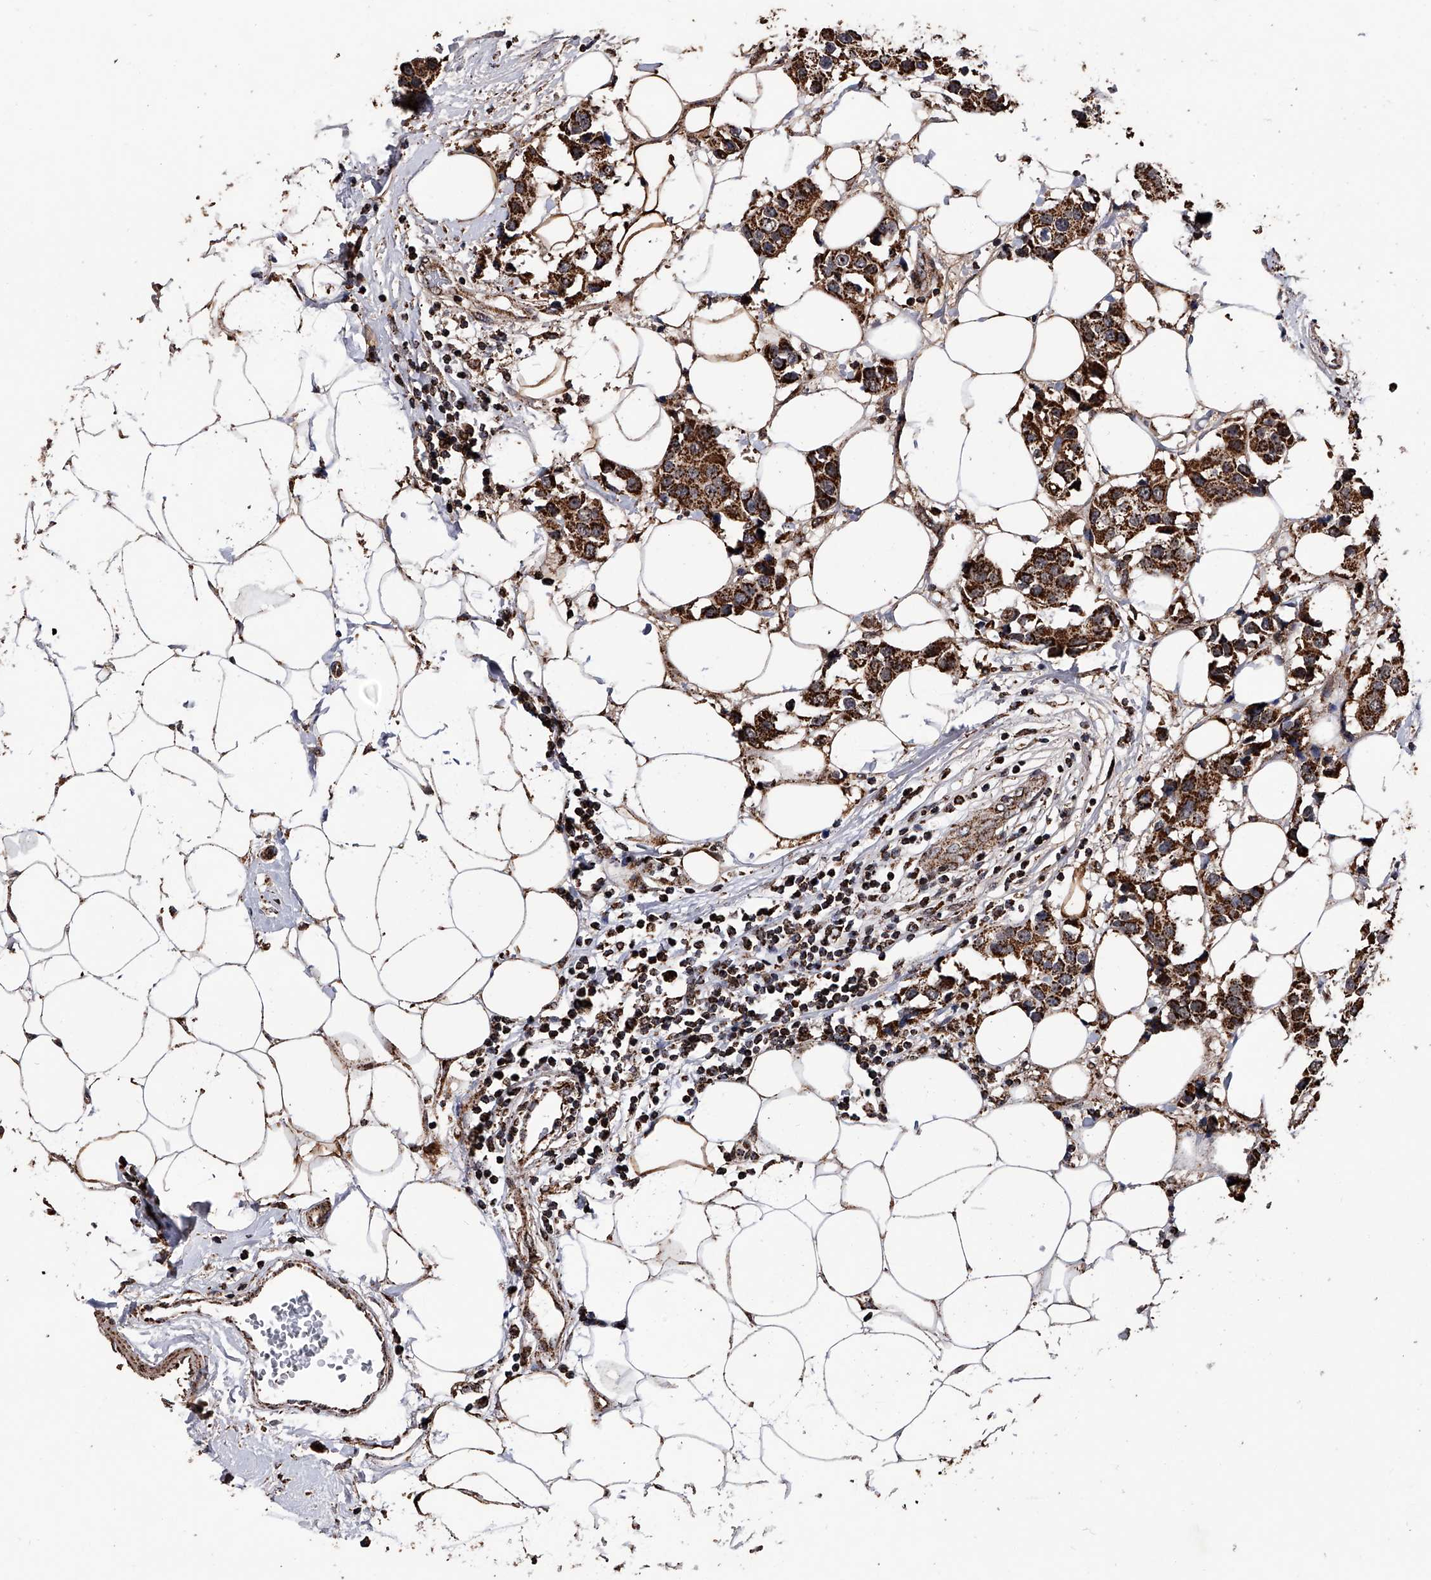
{"staining": {"intensity": "strong", "quantity": ">75%", "location": "cytoplasmic/membranous"}, "tissue": "breast cancer", "cell_type": "Tumor cells", "image_type": "cancer", "snomed": [{"axis": "morphology", "description": "Normal tissue, NOS"}, {"axis": "morphology", "description": "Duct carcinoma"}, {"axis": "topography", "description": "Breast"}], "caption": "Breast cancer (infiltrating ductal carcinoma) stained with DAB (3,3'-diaminobenzidine) immunohistochemistry (IHC) demonstrates high levels of strong cytoplasmic/membranous positivity in about >75% of tumor cells. (Brightfield microscopy of DAB IHC at high magnification).", "gene": "SMPDL3A", "patient": {"sex": "female", "age": 39}}